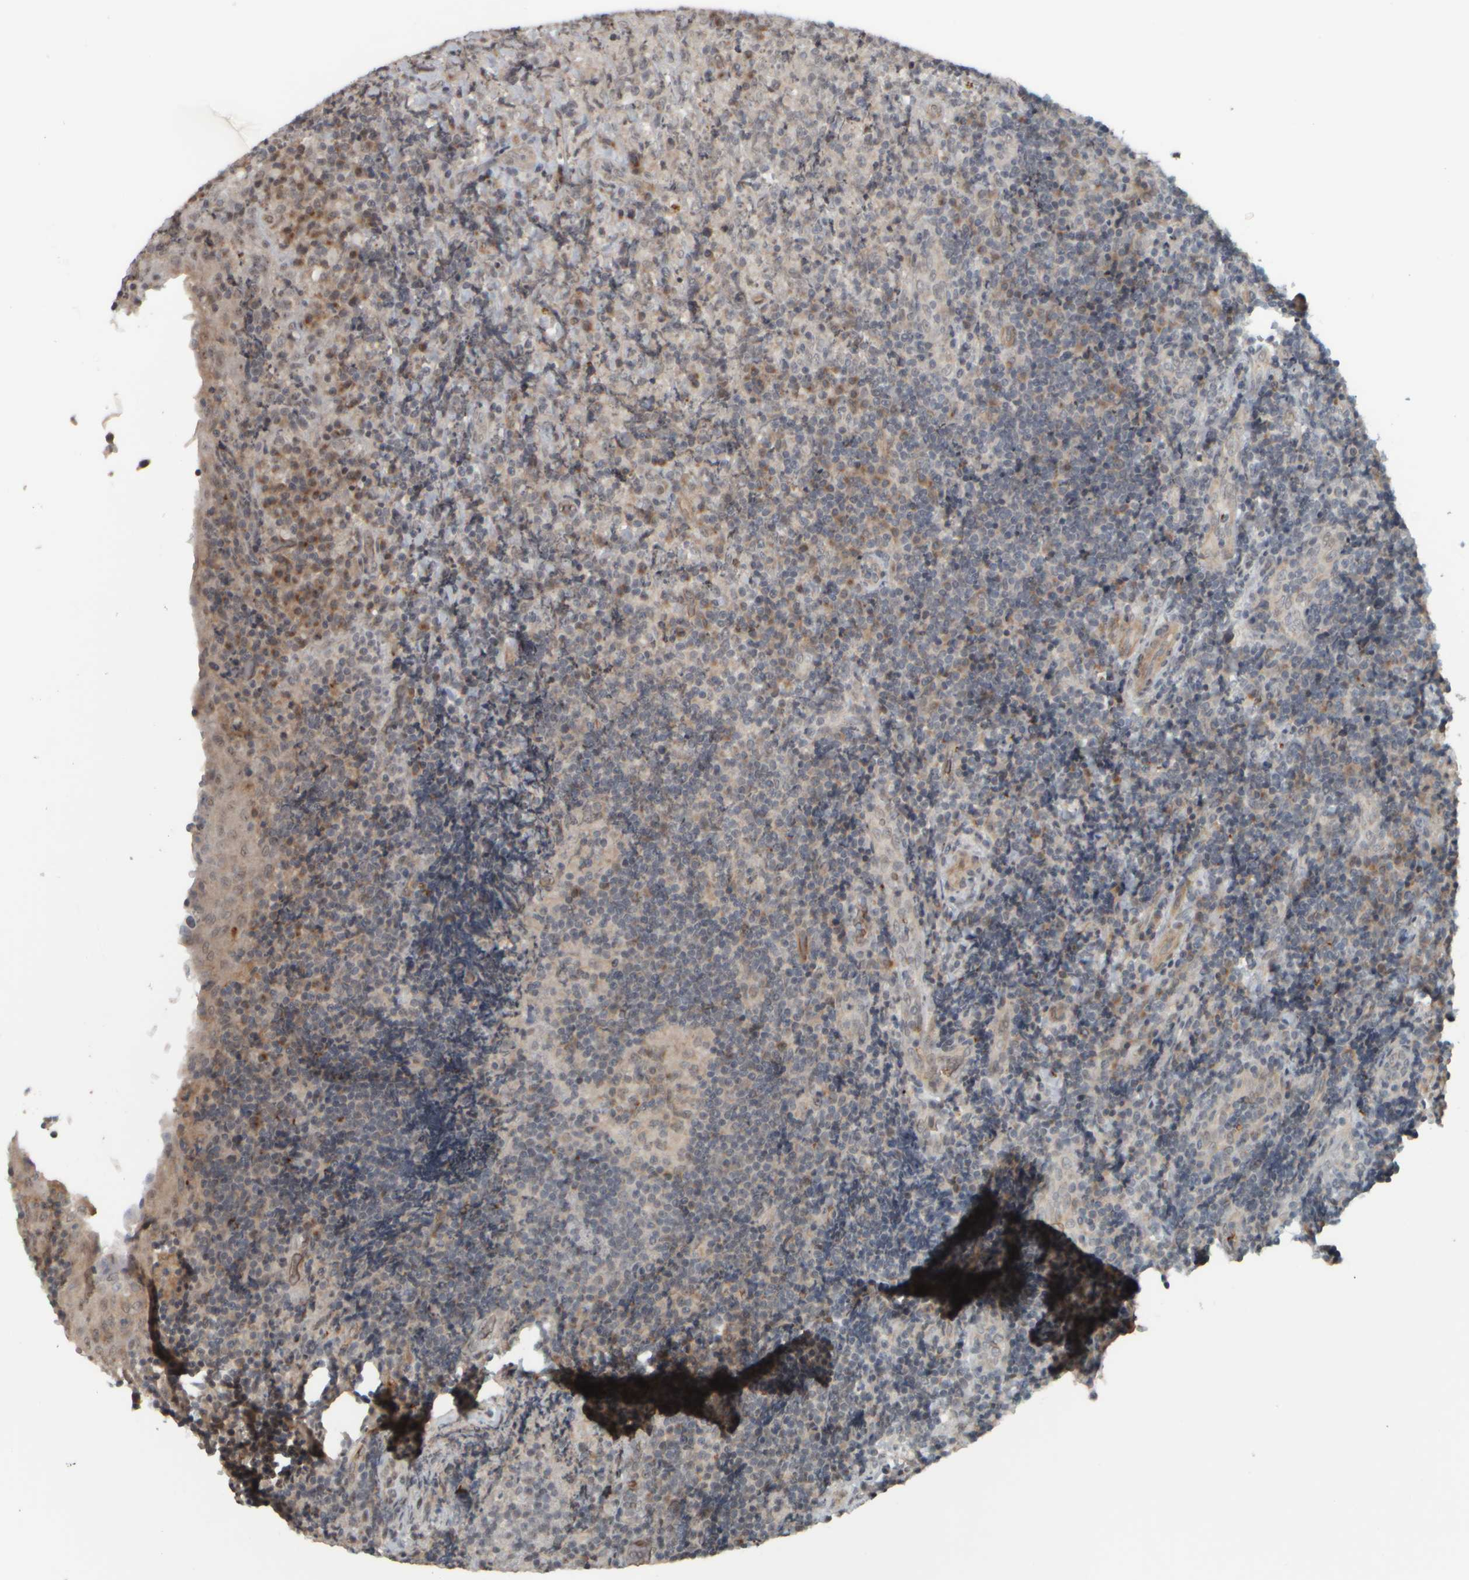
{"staining": {"intensity": "moderate", "quantity": "<25%", "location": "cytoplasmic/membranous"}, "tissue": "lymphoma", "cell_type": "Tumor cells", "image_type": "cancer", "snomed": [{"axis": "morphology", "description": "Malignant lymphoma, non-Hodgkin's type, High grade"}, {"axis": "topography", "description": "Tonsil"}], "caption": "The micrograph displays a brown stain indicating the presence of a protein in the cytoplasmic/membranous of tumor cells in high-grade malignant lymphoma, non-Hodgkin's type.", "gene": "NAPG", "patient": {"sex": "female", "age": 36}}